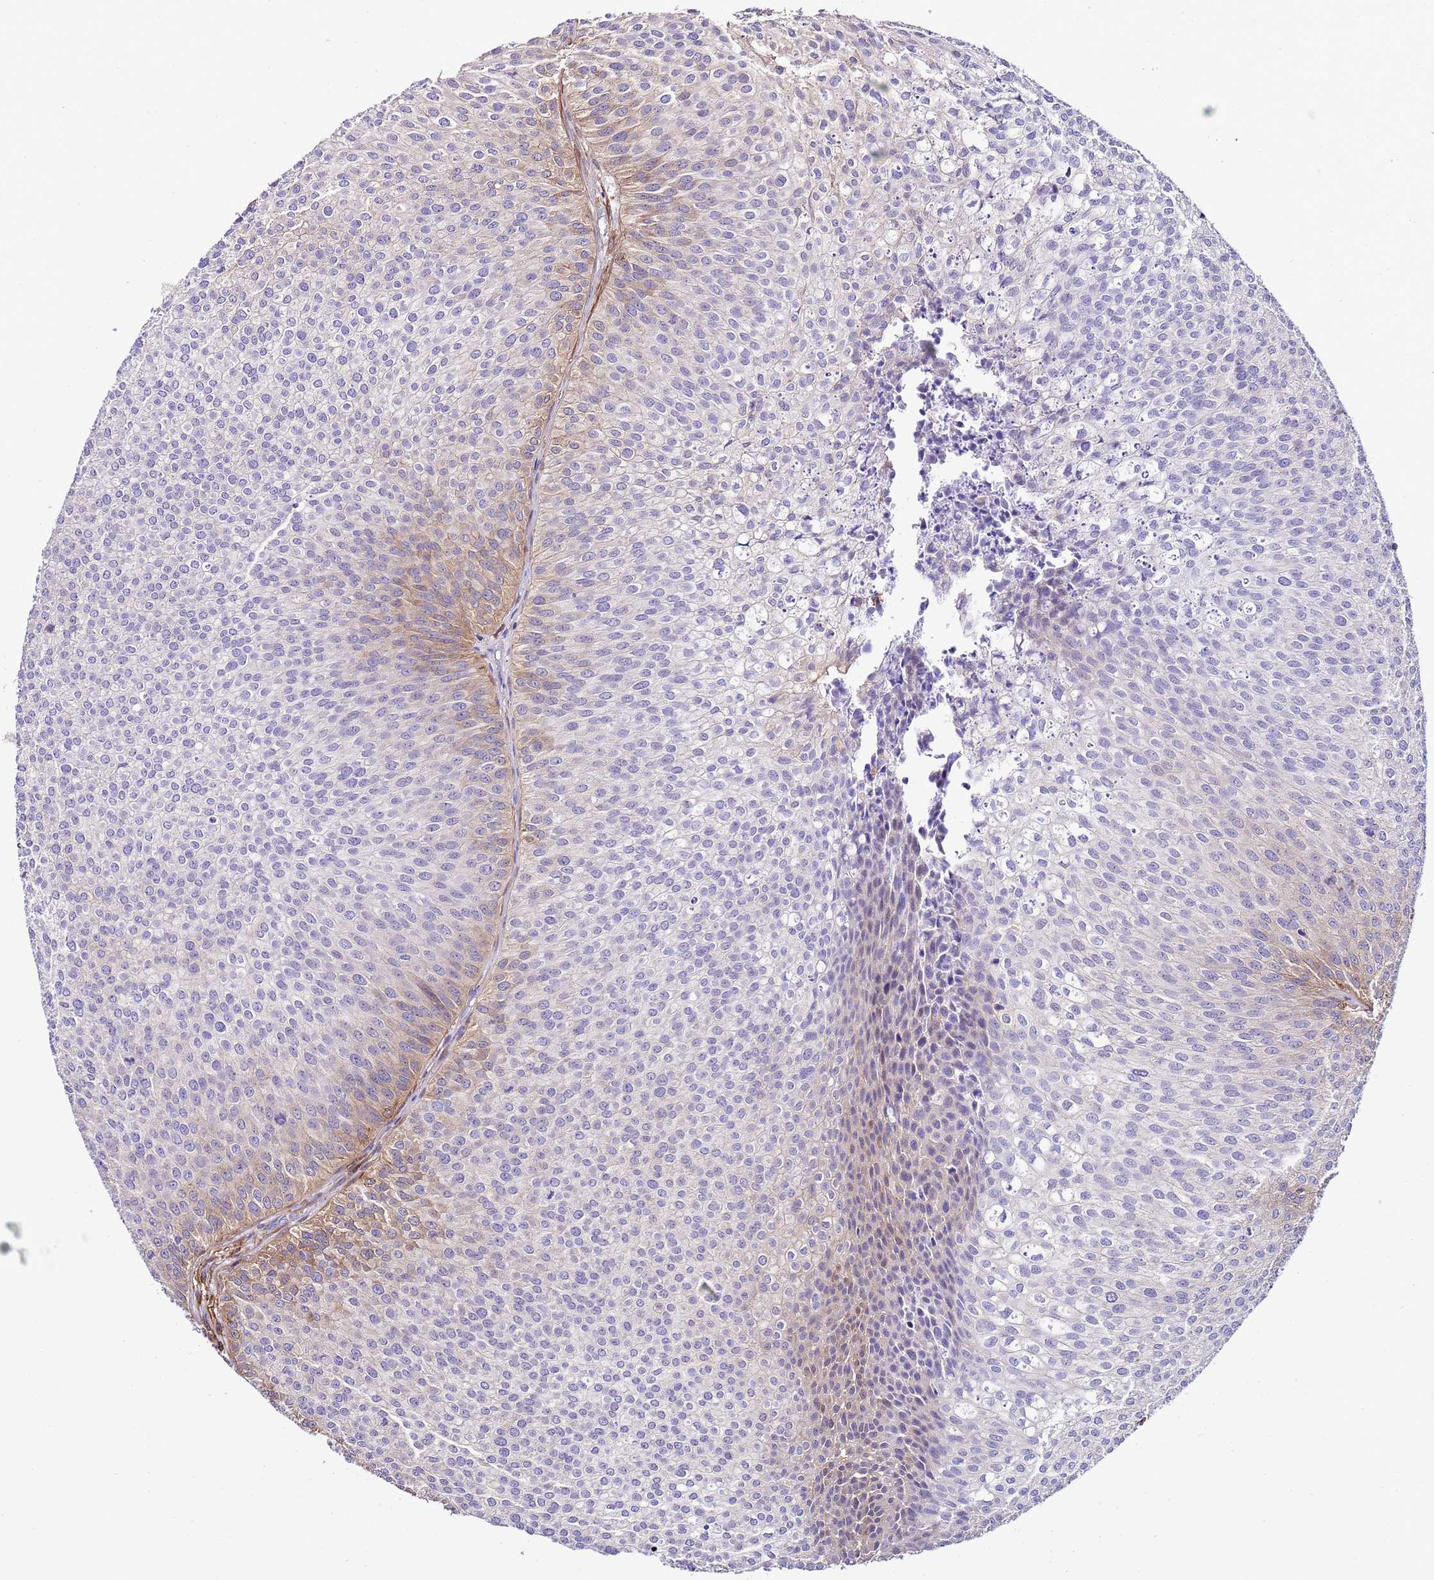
{"staining": {"intensity": "moderate", "quantity": "<25%", "location": "cytoplasmic/membranous"}, "tissue": "urothelial cancer", "cell_type": "Tumor cells", "image_type": "cancer", "snomed": [{"axis": "morphology", "description": "Urothelial carcinoma, Low grade"}, {"axis": "topography", "description": "Urinary bladder"}], "caption": "There is low levels of moderate cytoplasmic/membranous positivity in tumor cells of urothelial cancer, as demonstrated by immunohistochemical staining (brown color).", "gene": "CNN2", "patient": {"sex": "male", "age": 84}}